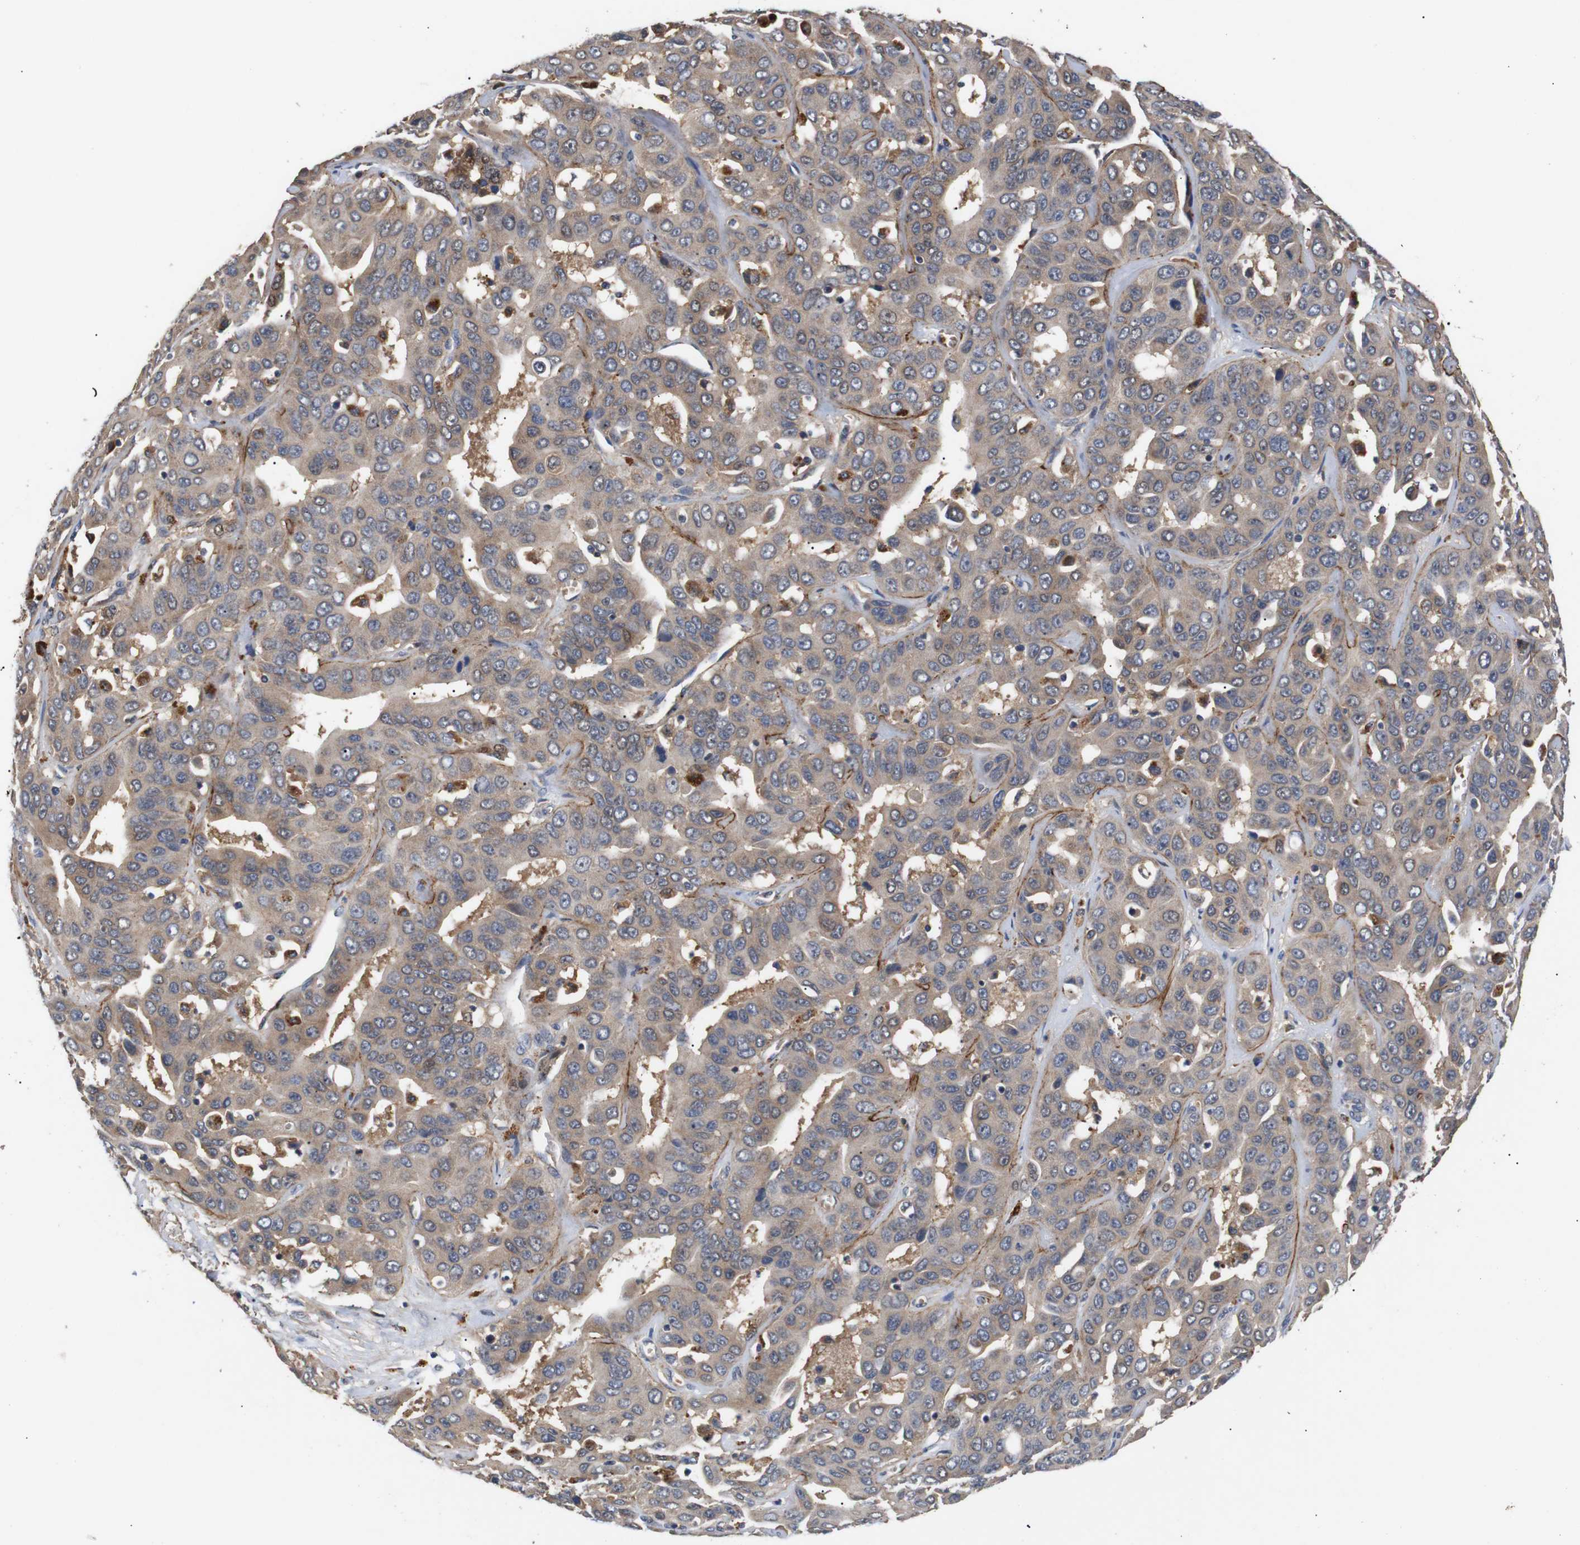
{"staining": {"intensity": "moderate", "quantity": ">75%", "location": "cytoplasmic/membranous"}, "tissue": "liver cancer", "cell_type": "Tumor cells", "image_type": "cancer", "snomed": [{"axis": "morphology", "description": "Cholangiocarcinoma"}, {"axis": "topography", "description": "Liver"}], "caption": "Human liver cancer stained for a protein (brown) reveals moderate cytoplasmic/membranous positive staining in about >75% of tumor cells.", "gene": "DDR1", "patient": {"sex": "female", "age": 52}}